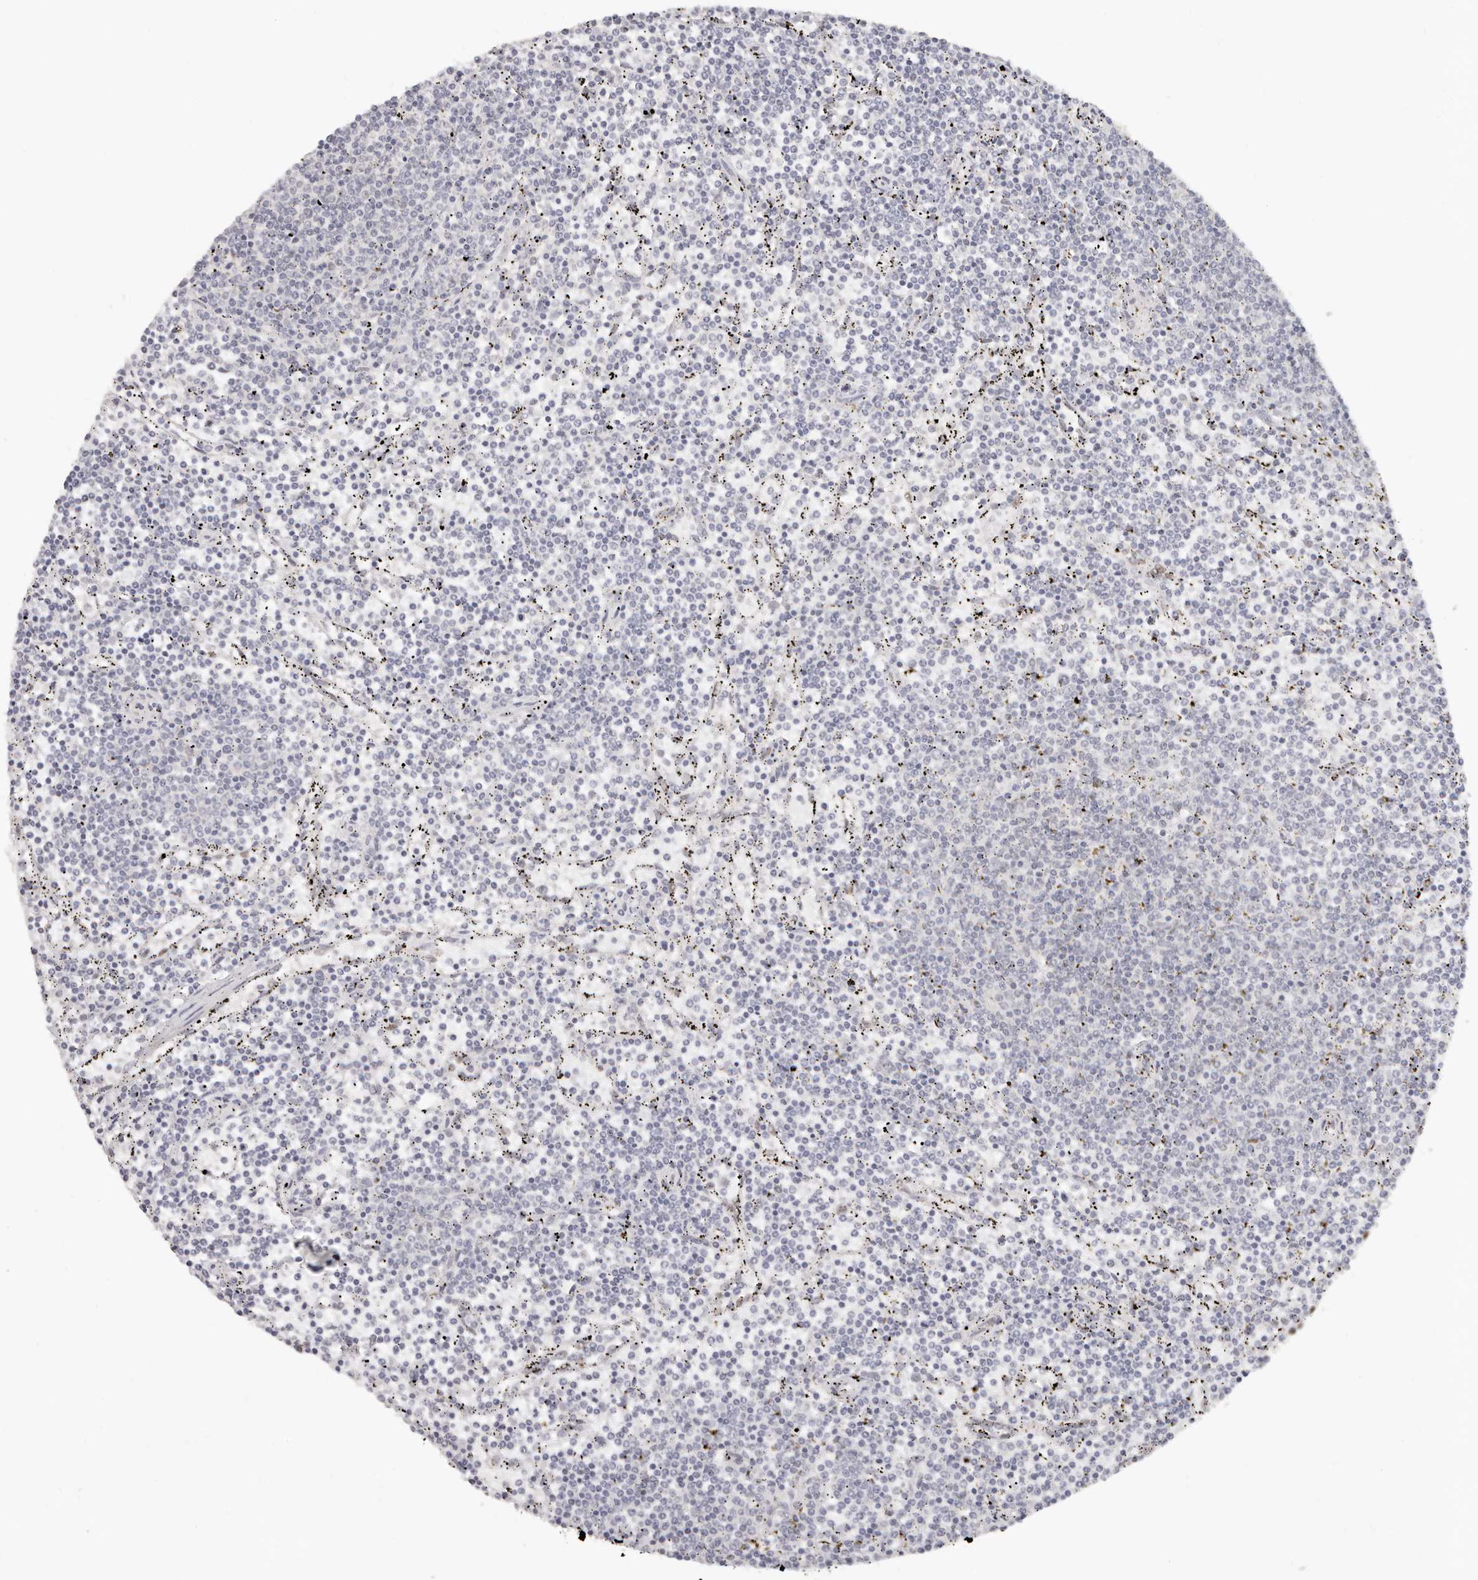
{"staining": {"intensity": "negative", "quantity": "none", "location": "none"}, "tissue": "lymphoma", "cell_type": "Tumor cells", "image_type": "cancer", "snomed": [{"axis": "morphology", "description": "Malignant lymphoma, non-Hodgkin's type, Low grade"}, {"axis": "topography", "description": "Spleen"}], "caption": "DAB immunohistochemical staining of human low-grade malignant lymphoma, non-Hodgkin's type shows no significant positivity in tumor cells.", "gene": "LARP7", "patient": {"sex": "female", "age": 50}}